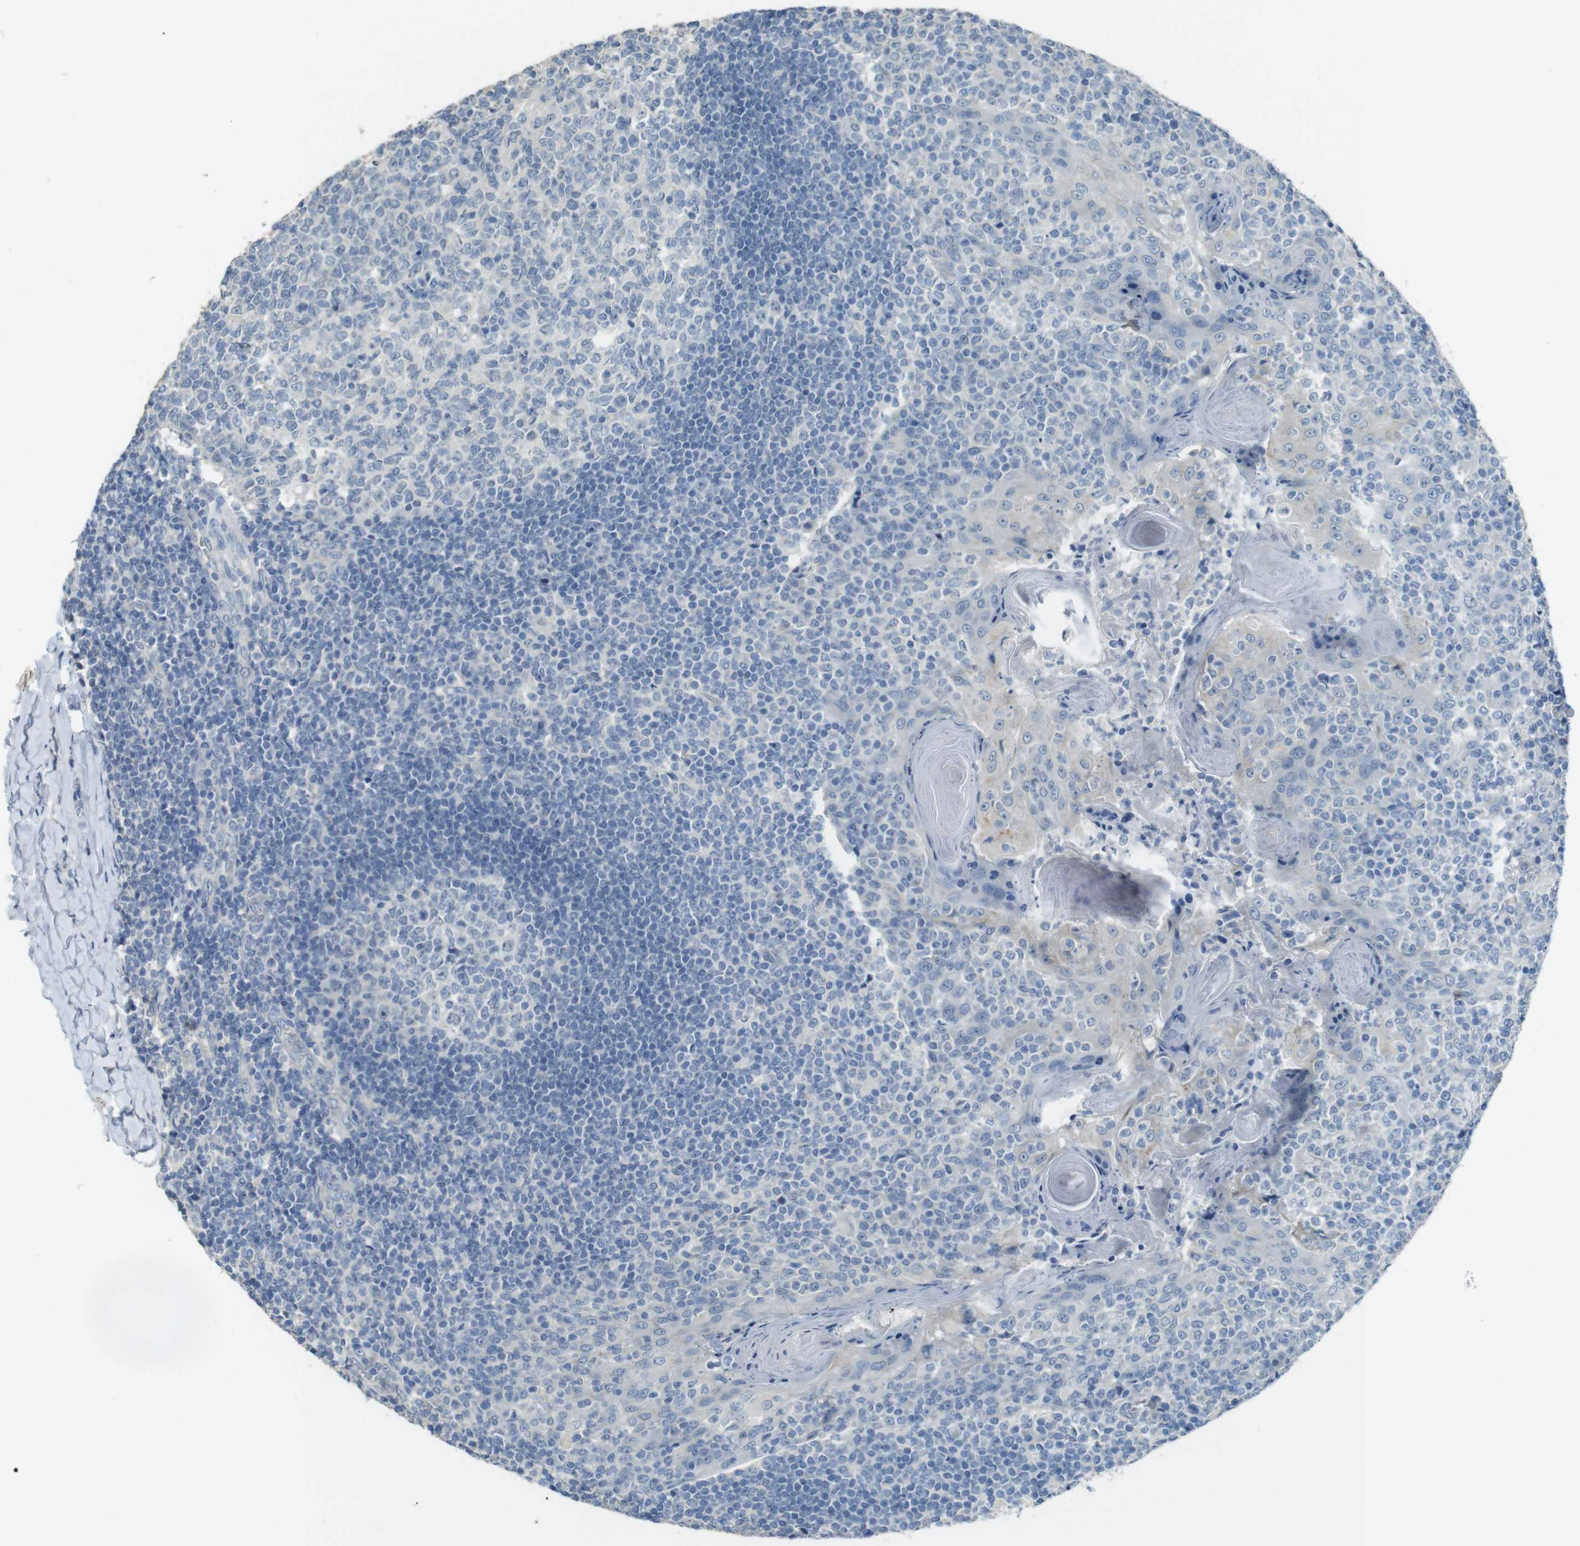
{"staining": {"intensity": "negative", "quantity": "none", "location": "none"}, "tissue": "tonsil", "cell_type": "Germinal center cells", "image_type": "normal", "snomed": [{"axis": "morphology", "description": "Normal tissue, NOS"}, {"axis": "topography", "description": "Tonsil"}], "caption": "High magnification brightfield microscopy of normal tonsil stained with DAB (3,3'-diaminobenzidine) (brown) and counterstained with hematoxylin (blue): germinal center cells show no significant positivity. Brightfield microscopy of immunohistochemistry stained with DAB (brown) and hematoxylin (blue), captured at high magnification.", "gene": "ENTPD7", "patient": {"sex": "female", "age": 19}}